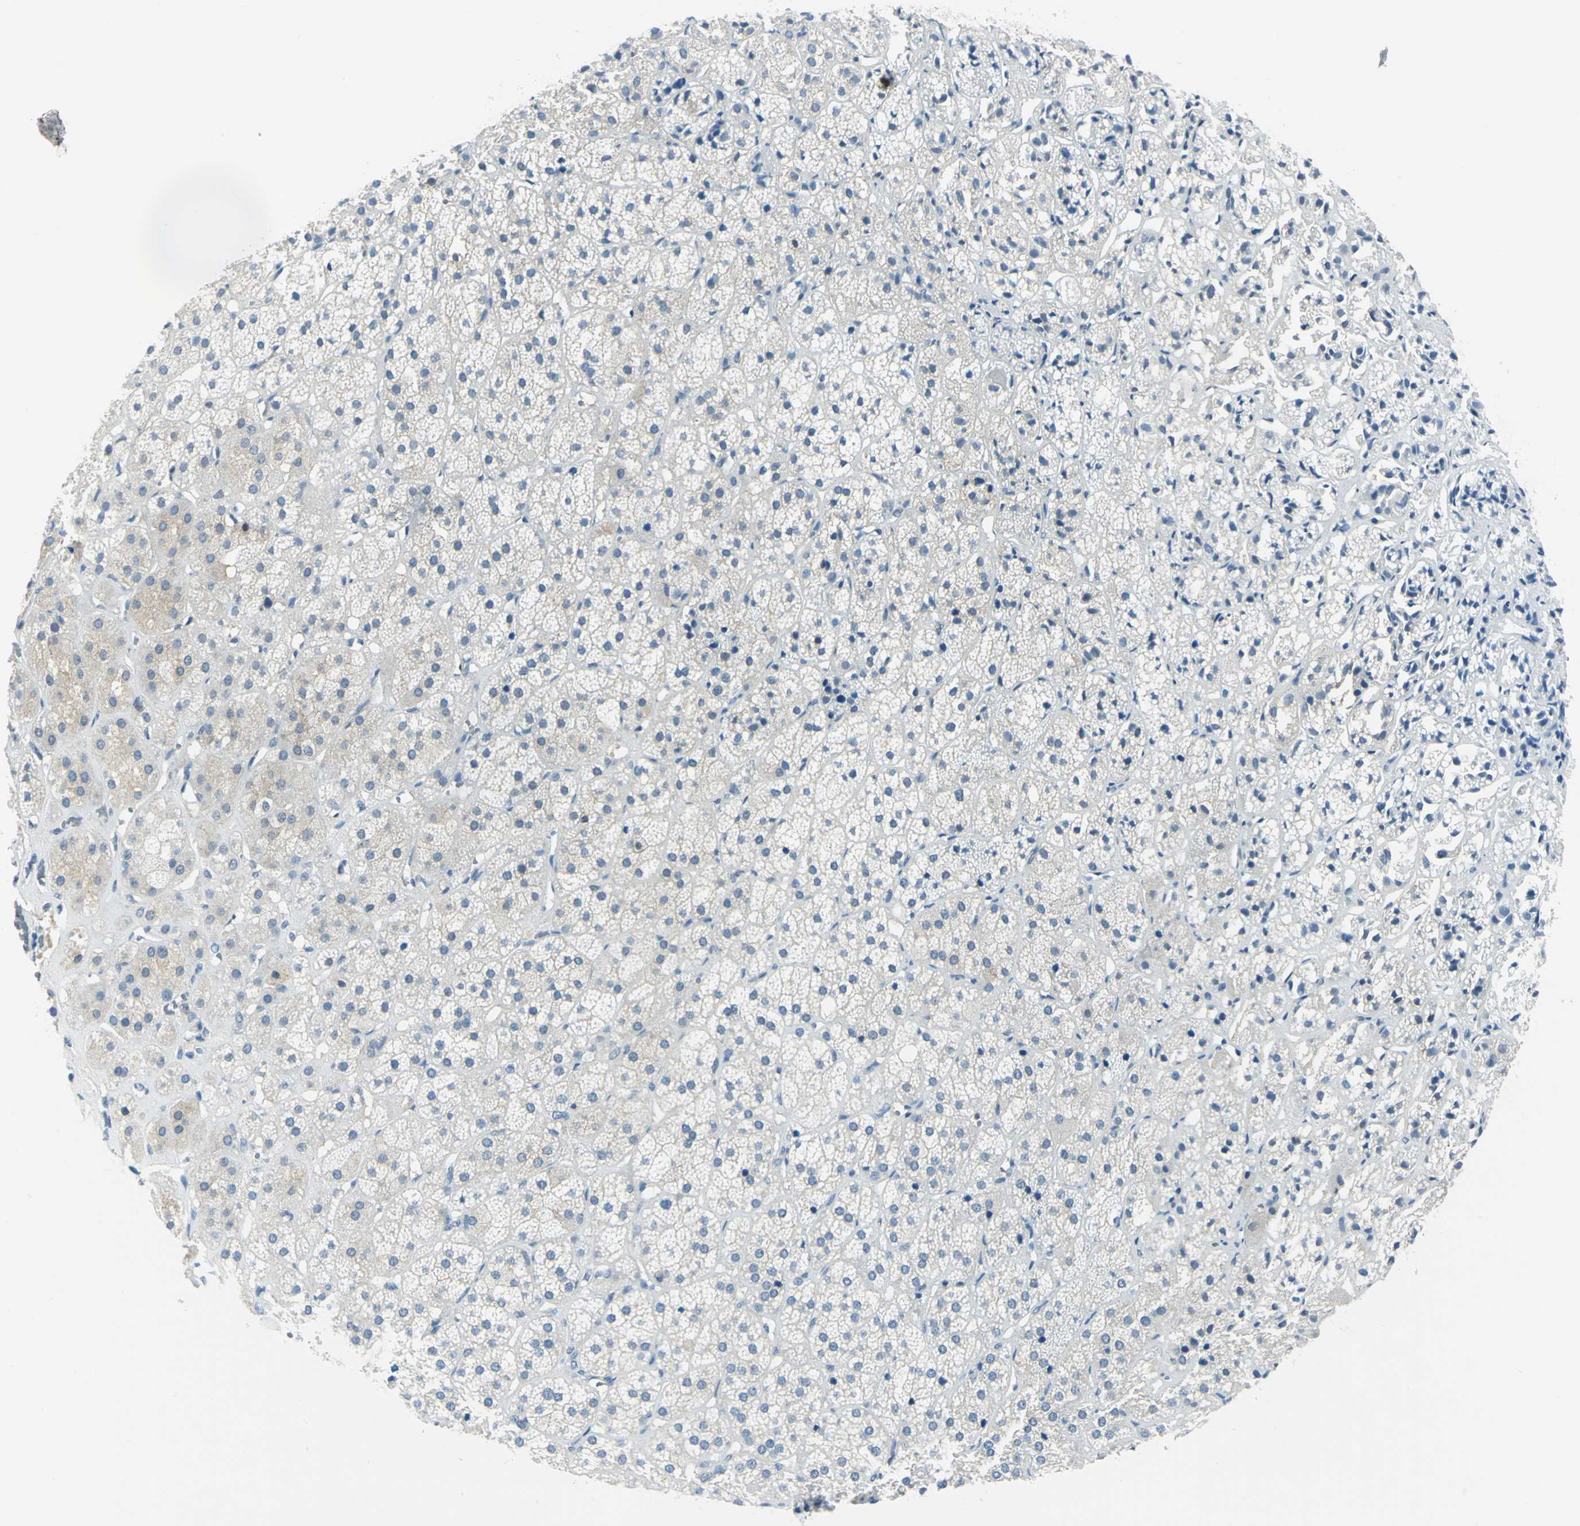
{"staining": {"intensity": "weak", "quantity": "<25%", "location": "cytoplasmic/membranous"}, "tissue": "adrenal gland", "cell_type": "Glandular cells", "image_type": "normal", "snomed": [{"axis": "morphology", "description": "Normal tissue, NOS"}, {"axis": "topography", "description": "Adrenal gland"}], "caption": "The photomicrograph exhibits no staining of glandular cells in benign adrenal gland. The staining is performed using DAB (3,3'-diaminobenzidine) brown chromogen with nuclei counter-stained in using hematoxylin.", "gene": "ALDOA", "patient": {"sex": "female", "age": 71}}